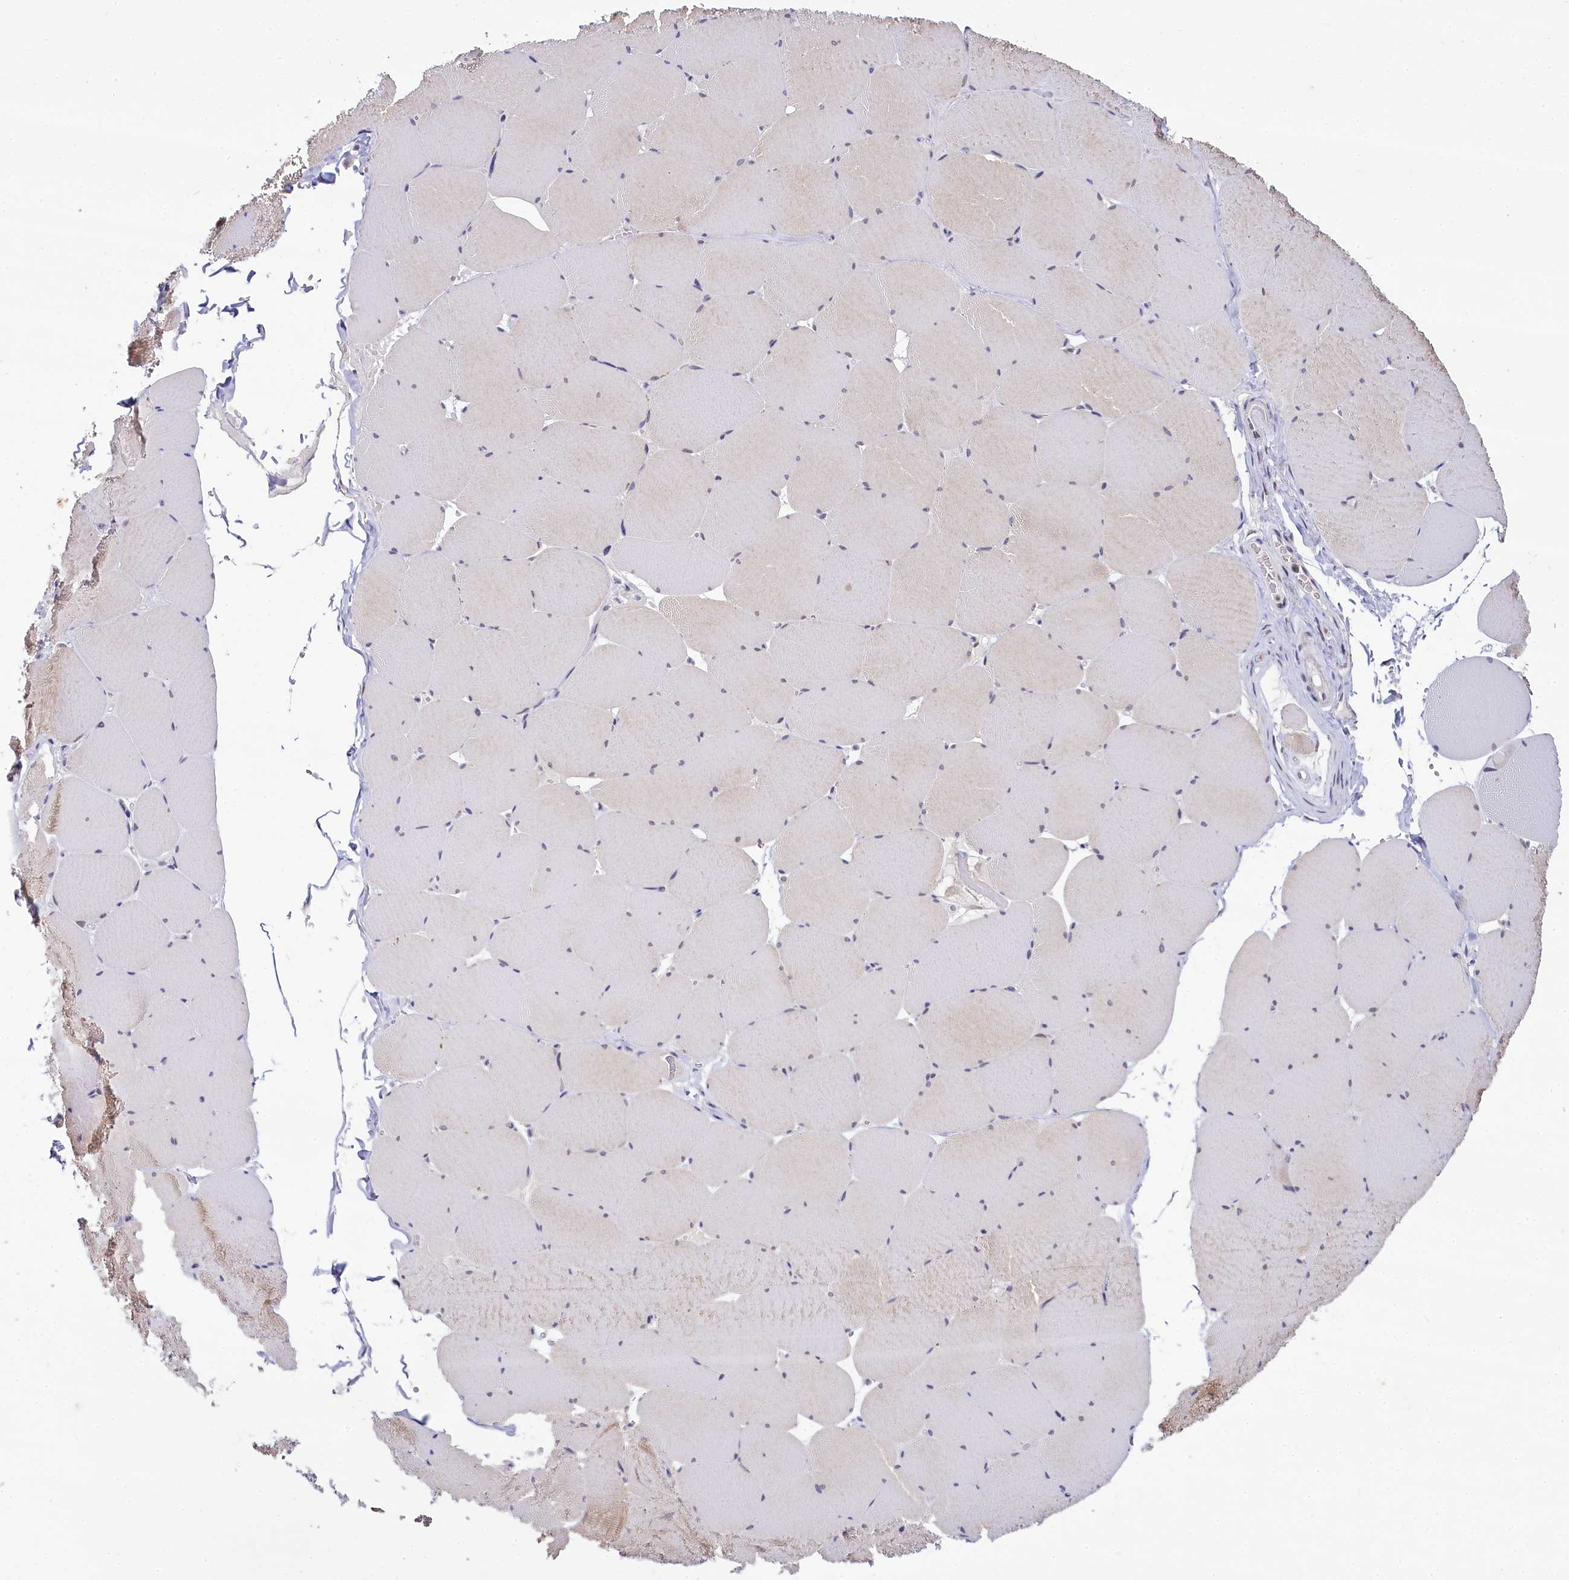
{"staining": {"intensity": "moderate", "quantity": "<25%", "location": "cytoplasmic/membranous,nuclear"}, "tissue": "skeletal muscle", "cell_type": "Myocytes", "image_type": "normal", "snomed": [{"axis": "morphology", "description": "Normal tissue, NOS"}, {"axis": "topography", "description": "Skeletal muscle"}, {"axis": "topography", "description": "Head-Neck"}], "caption": "IHC (DAB) staining of normal human skeletal muscle reveals moderate cytoplasmic/membranous,nuclear protein staining in about <25% of myocytes.", "gene": "PPHLN1", "patient": {"sex": "male", "age": 66}}